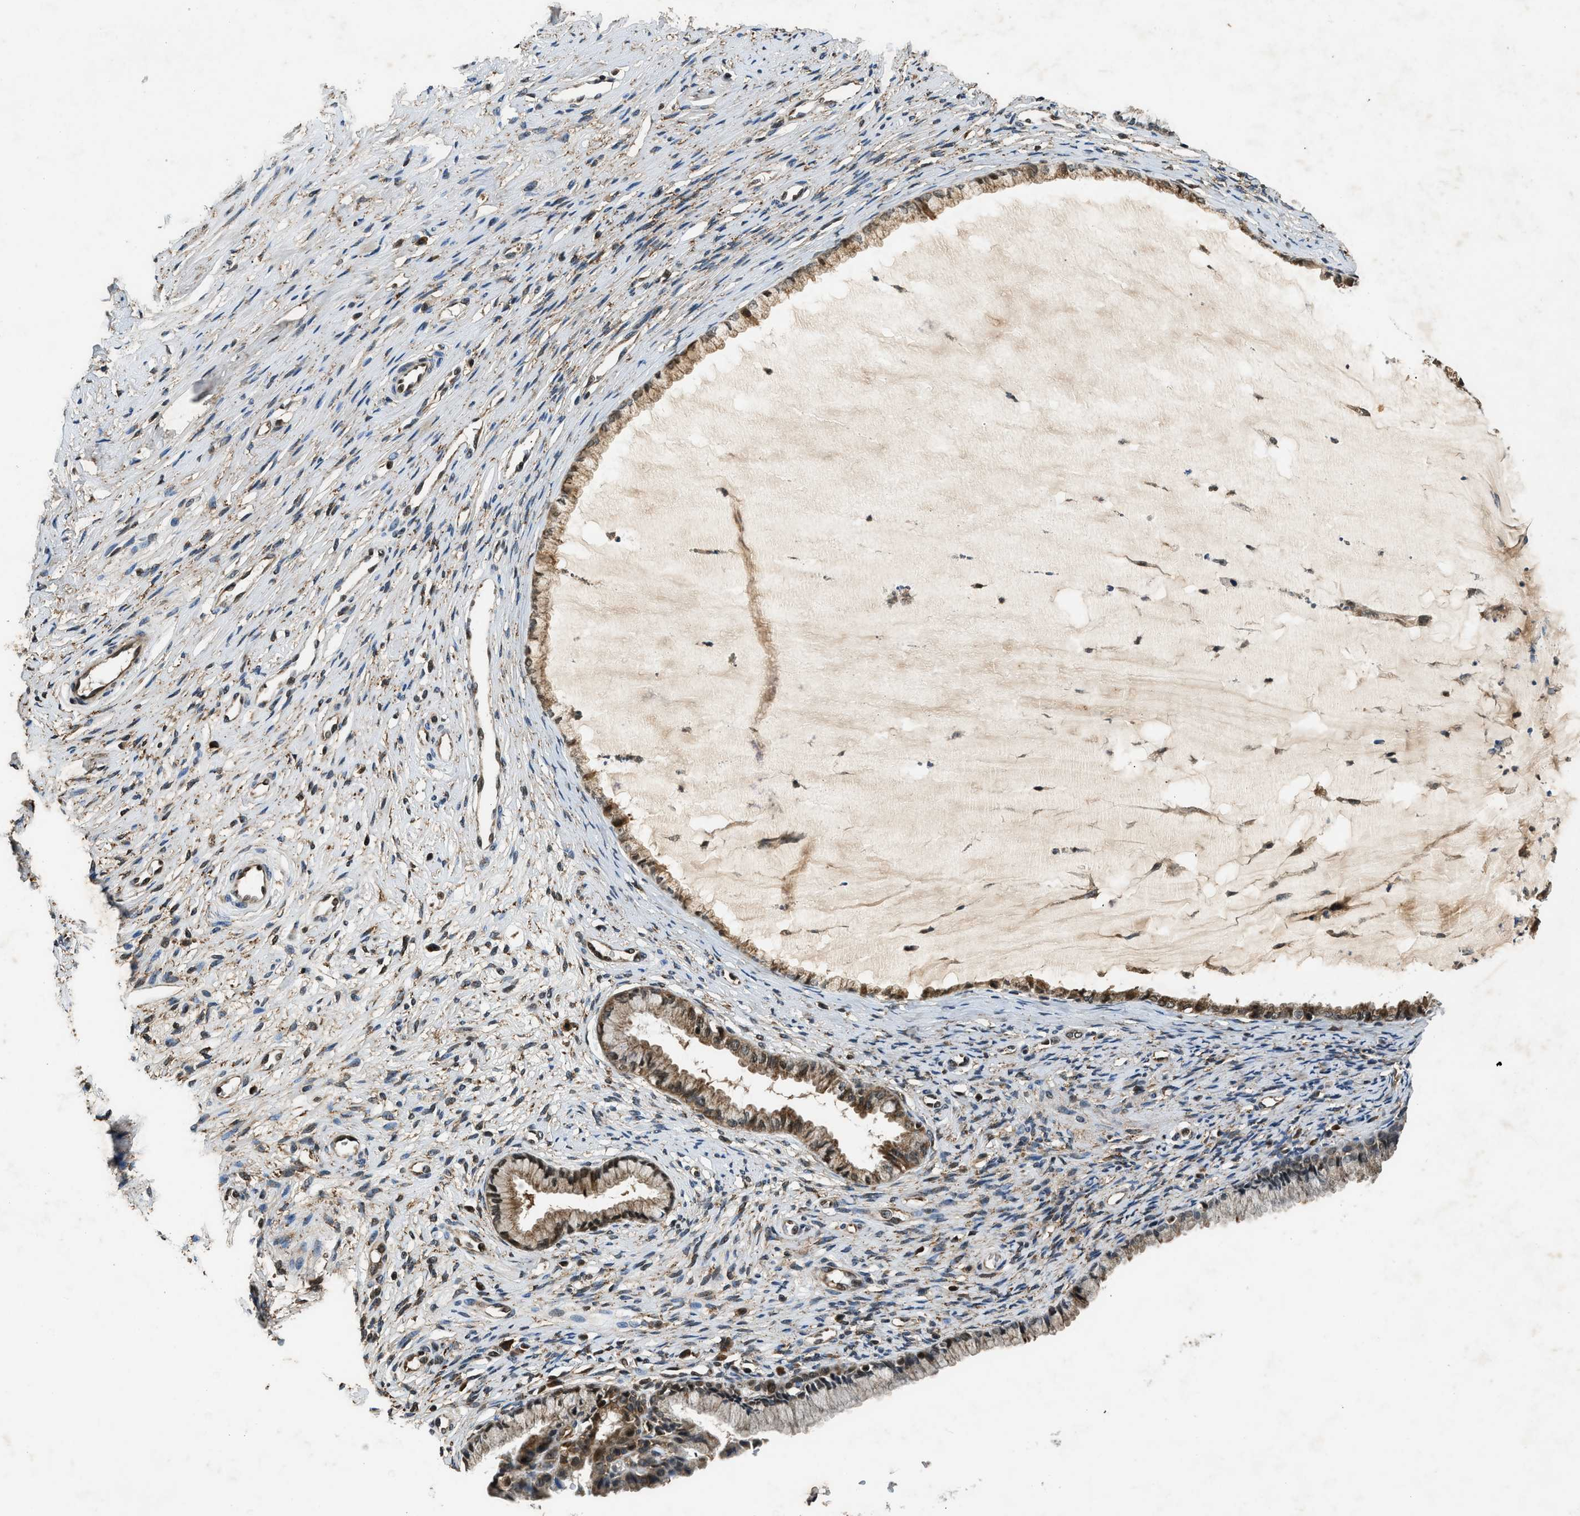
{"staining": {"intensity": "moderate", "quantity": ">75%", "location": "cytoplasmic/membranous"}, "tissue": "cervix", "cell_type": "Glandular cells", "image_type": "normal", "snomed": [{"axis": "morphology", "description": "Normal tissue, NOS"}, {"axis": "topography", "description": "Cervix"}], "caption": "Protein staining by immunohistochemistry (IHC) shows moderate cytoplasmic/membranous positivity in about >75% of glandular cells in benign cervix. (DAB IHC, brown staining for protein, blue staining for nuclei).", "gene": "RPS6KB1", "patient": {"sex": "female", "age": 77}}